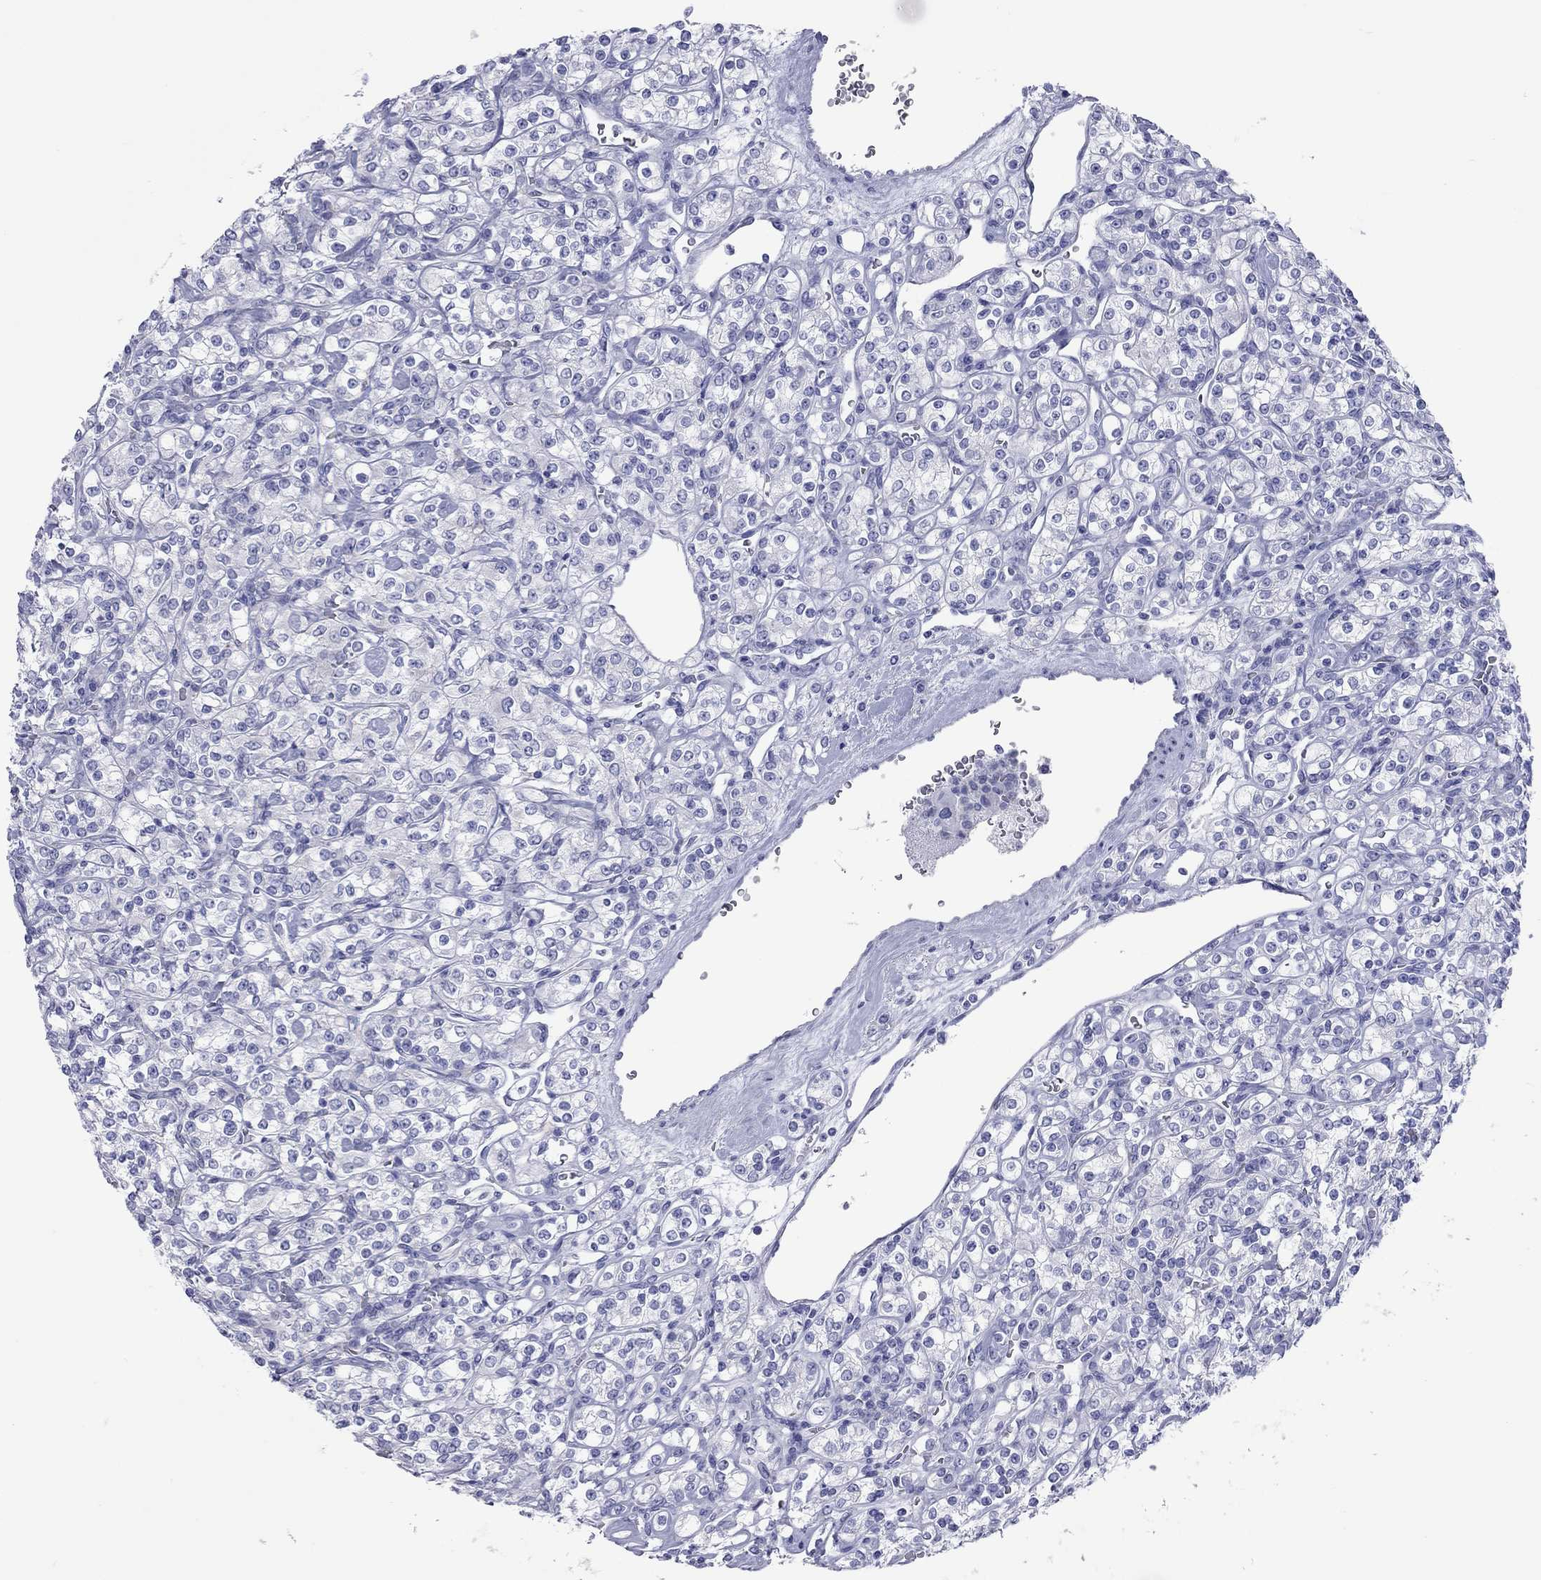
{"staining": {"intensity": "negative", "quantity": "none", "location": "none"}, "tissue": "renal cancer", "cell_type": "Tumor cells", "image_type": "cancer", "snomed": [{"axis": "morphology", "description": "Adenocarcinoma, NOS"}, {"axis": "topography", "description": "Kidney"}], "caption": "Tumor cells show no significant expression in adenocarcinoma (renal). (DAB (3,3'-diaminobenzidine) immunohistochemistry visualized using brightfield microscopy, high magnification).", "gene": "VSIG10", "patient": {"sex": "male", "age": 77}}